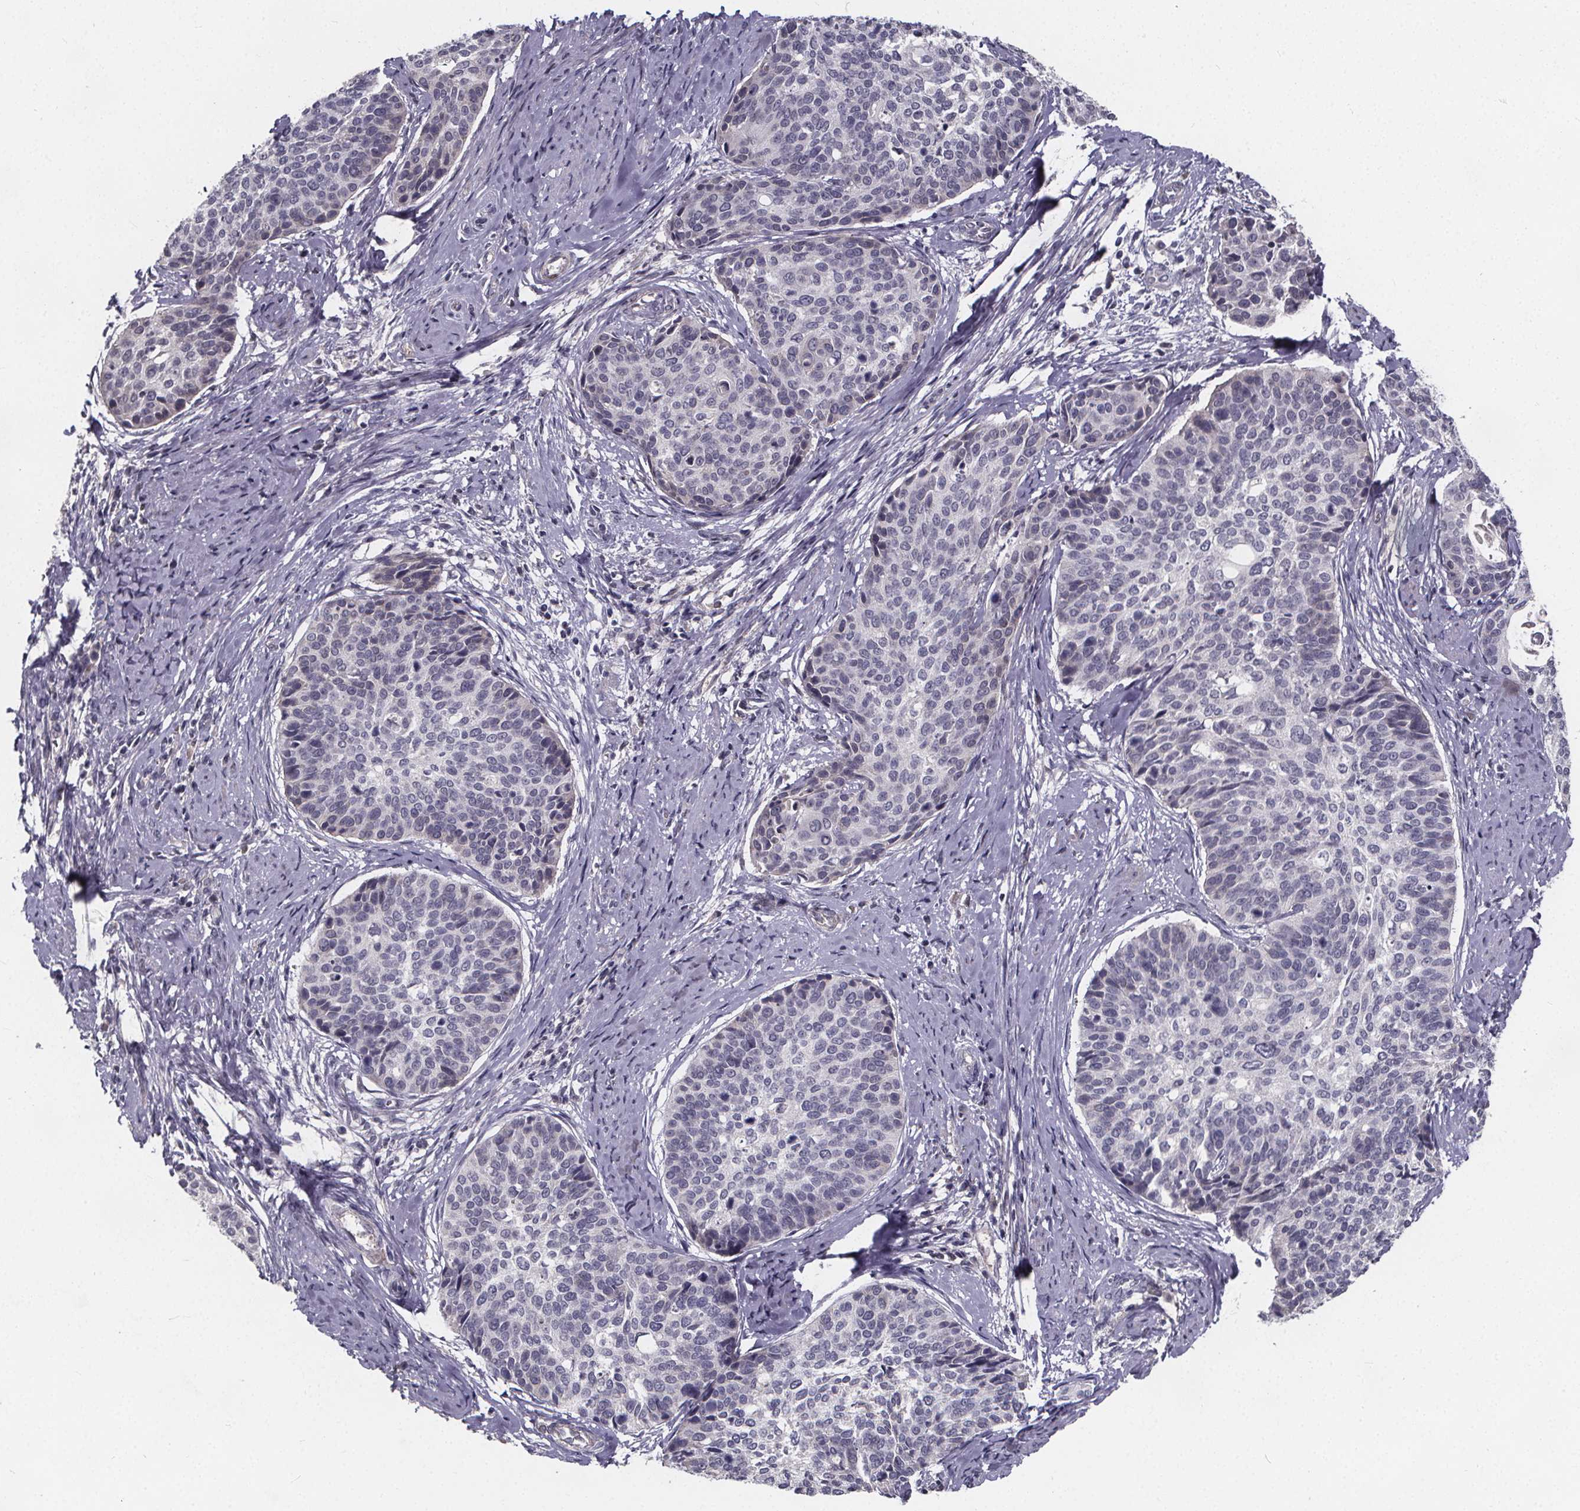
{"staining": {"intensity": "negative", "quantity": "none", "location": "none"}, "tissue": "cervical cancer", "cell_type": "Tumor cells", "image_type": "cancer", "snomed": [{"axis": "morphology", "description": "Squamous cell carcinoma, NOS"}, {"axis": "topography", "description": "Cervix"}], "caption": "This is a micrograph of IHC staining of cervical cancer, which shows no expression in tumor cells.", "gene": "AGT", "patient": {"sex": "female", "age": 69}}